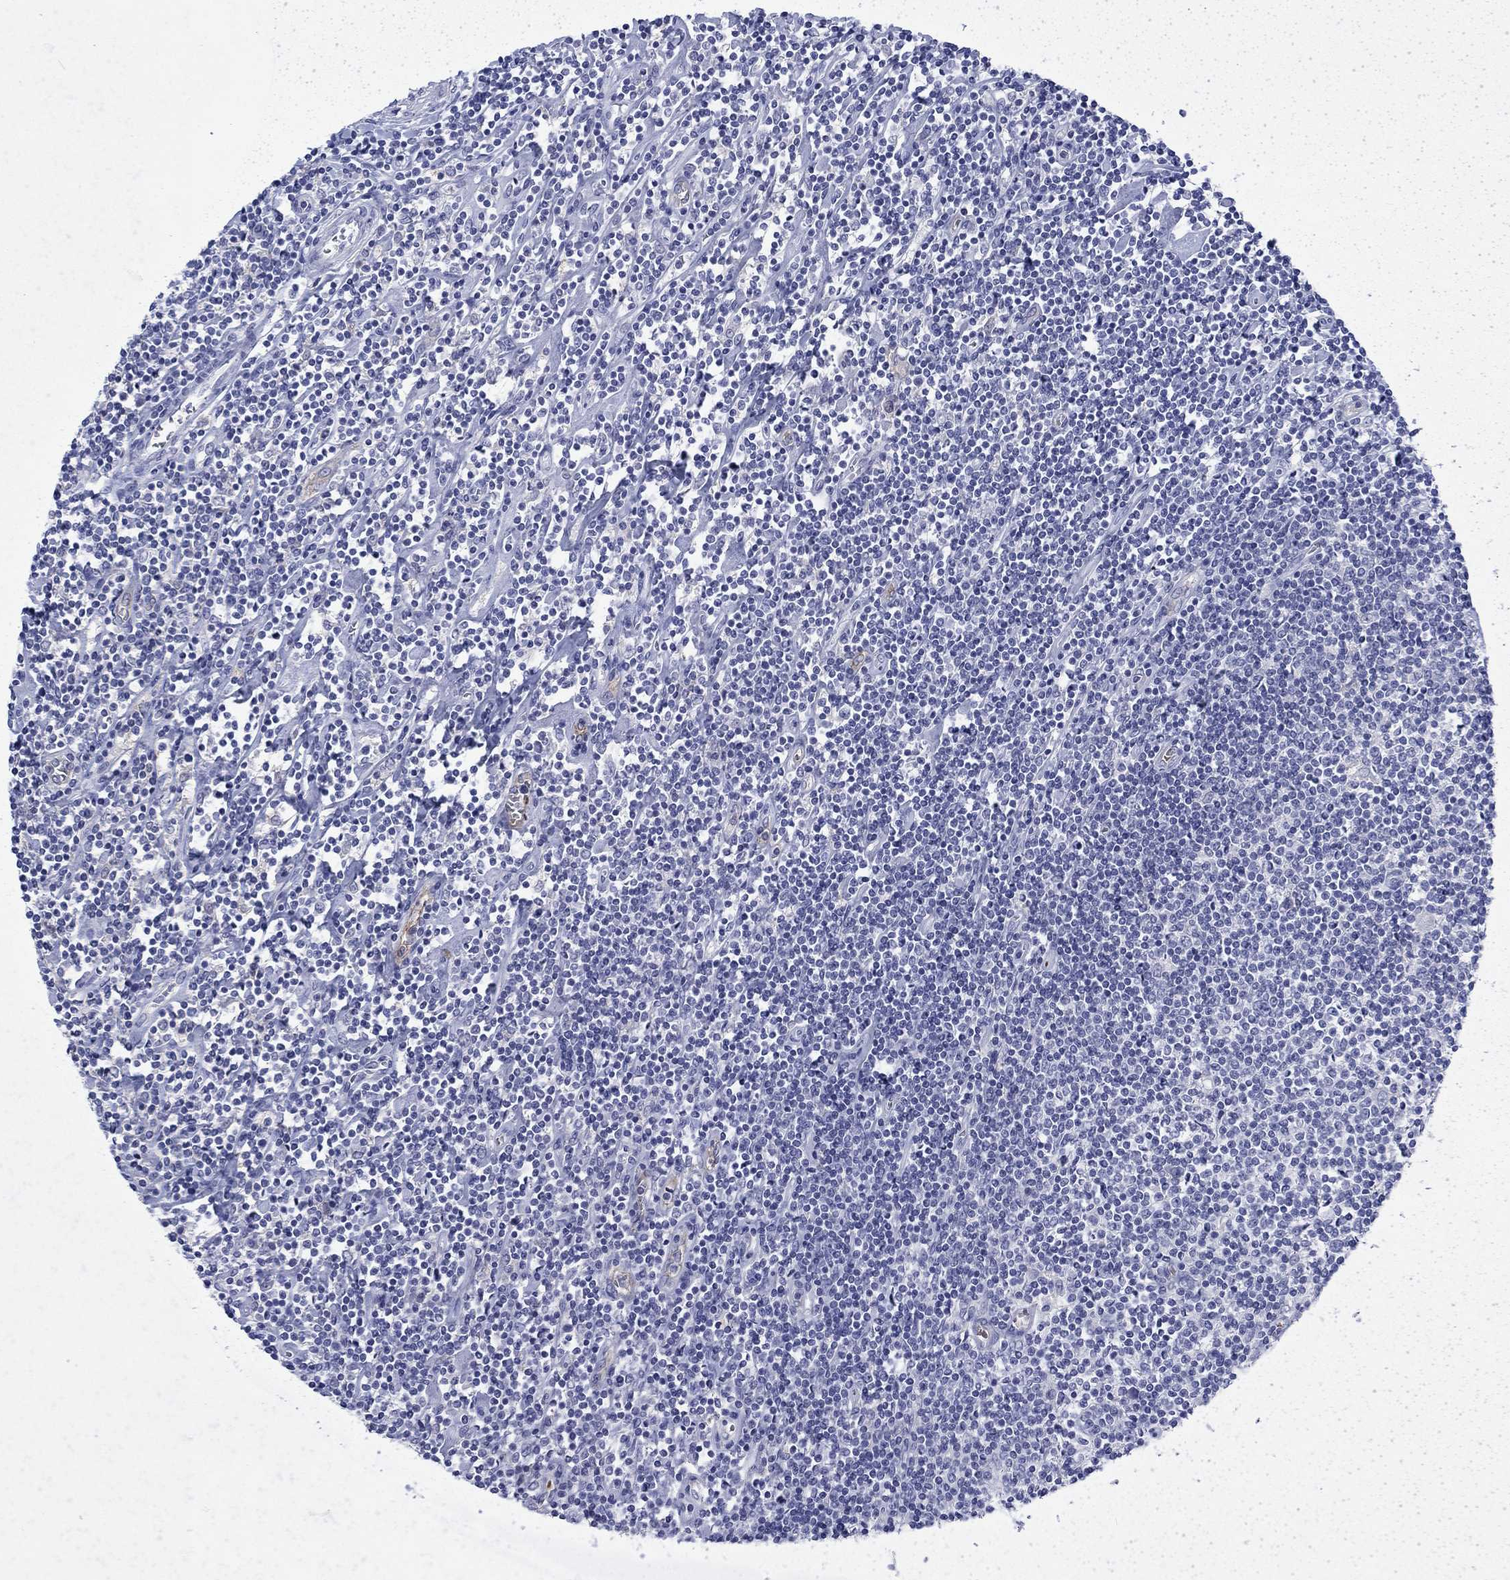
{"staining": {"intensity": "negative", "quantity": "none", "location": "none"}, "tissue": "lymphoma", "cell_type": "Tumor cells", "image_type": "cancer", "snomed": [{"axis": "morphology", "description": "Hodgkin's disease, NOS"}, {"axis": "topography", "description": "Lymph node"}], "caption": "High magnification brightfield microscopy of Hodgkin's disease stained with DAB (3,3'-diaminobenzidine) (brown) and counterstained with hematoxylin (blue): tumor cells show no significant staining.", "gene": "ENPP6", "patient": {"sex": "male", "age": 40}}